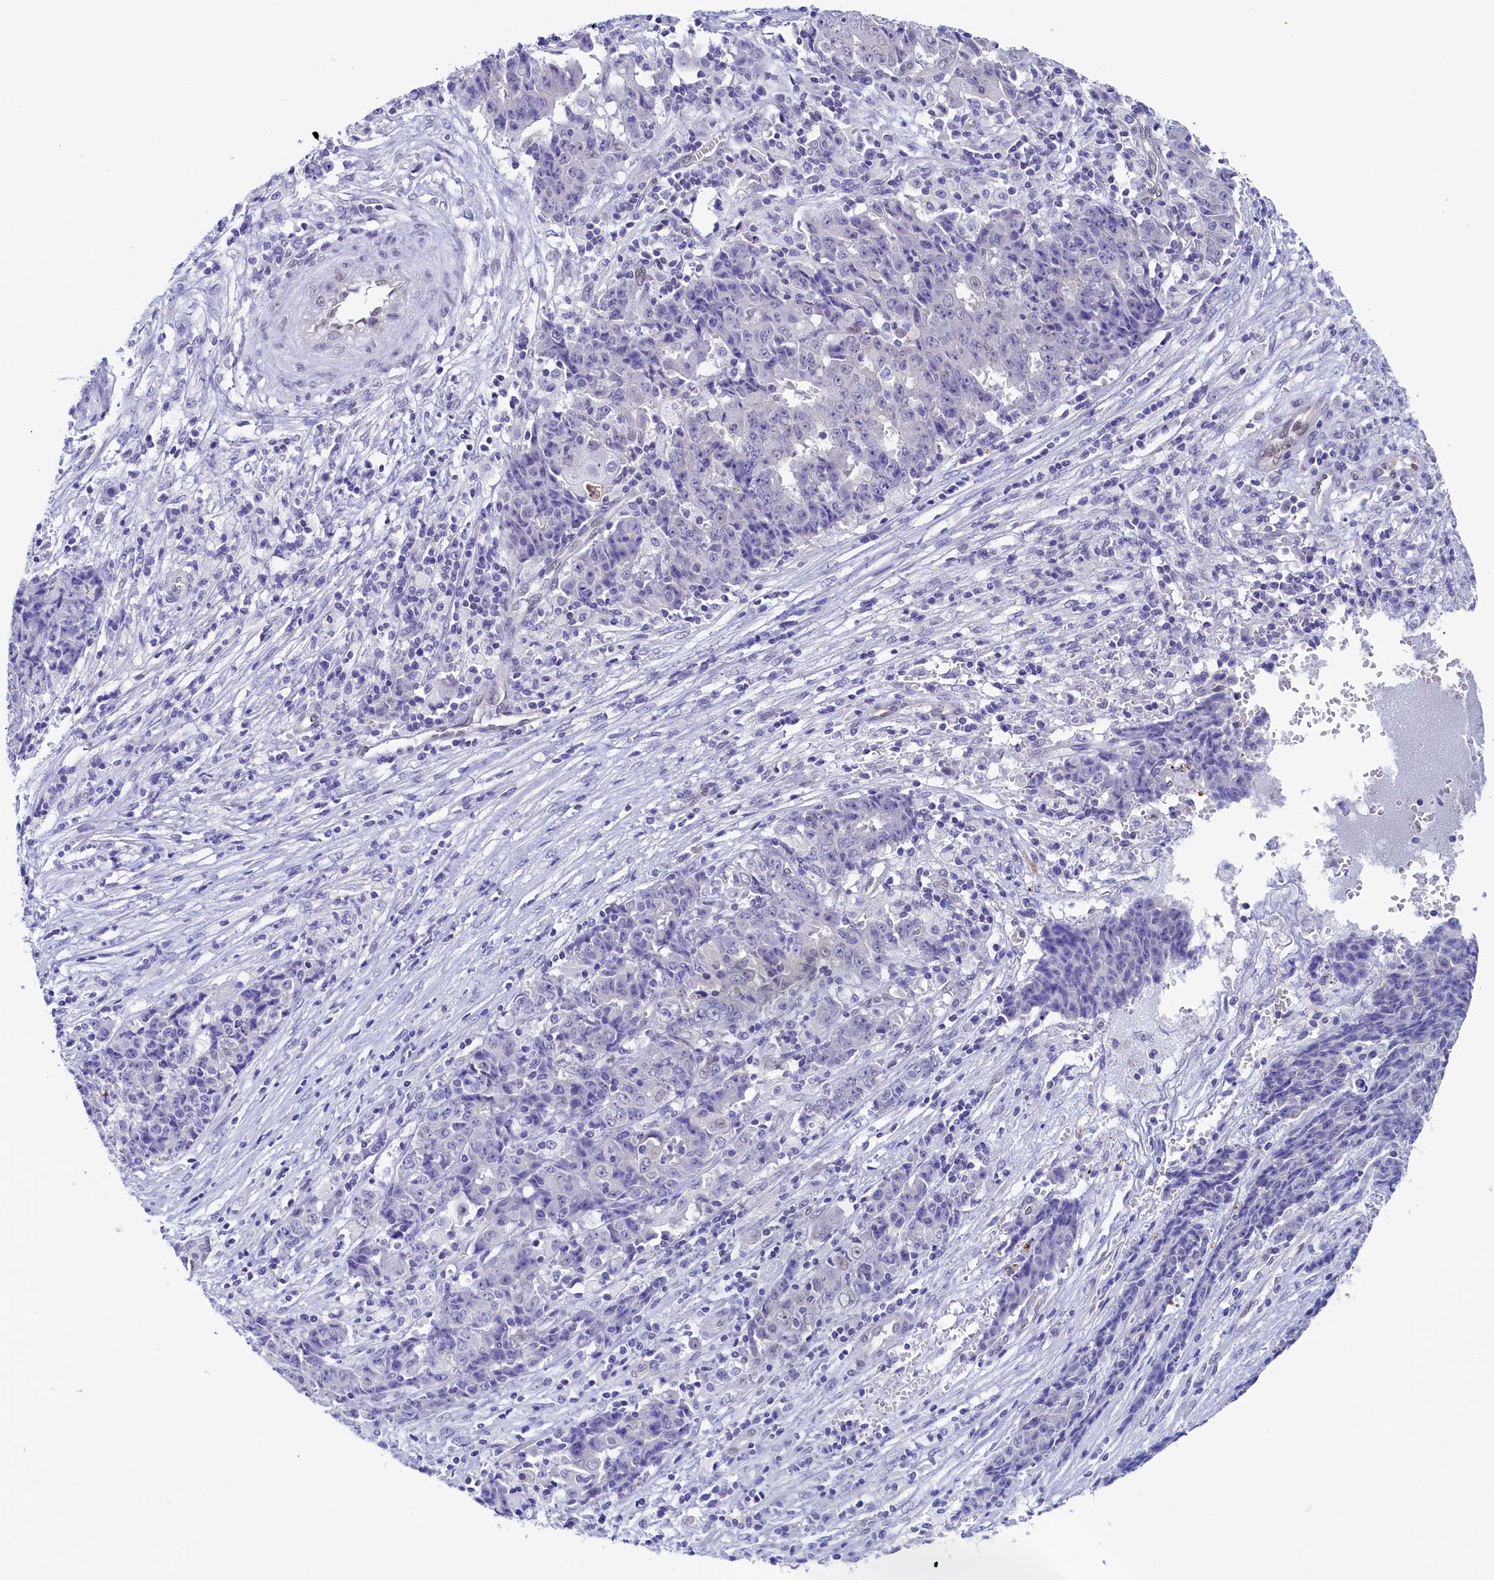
{"staining": {"intensity": "negative", "quantity": "none", "location": "none"}, "tissue": "ovarian cancer", "cell_type": "Tumor cells", "image_type": "cancer", "snomed": [{"axis": "morphology", "description": "Carcinoma, endometroid"}, {"axis": "topography", "description": "Ovary"}], "caption": "Micrograph shows no protein expression in tumor cells of ovarian cancer (endometroid carcinoma) tissue. (DAB immunohistochemistry with hematoxylin counter stain).", "gene": "FLYWCH2", "patient": {"sex": "female", "age": 42}}